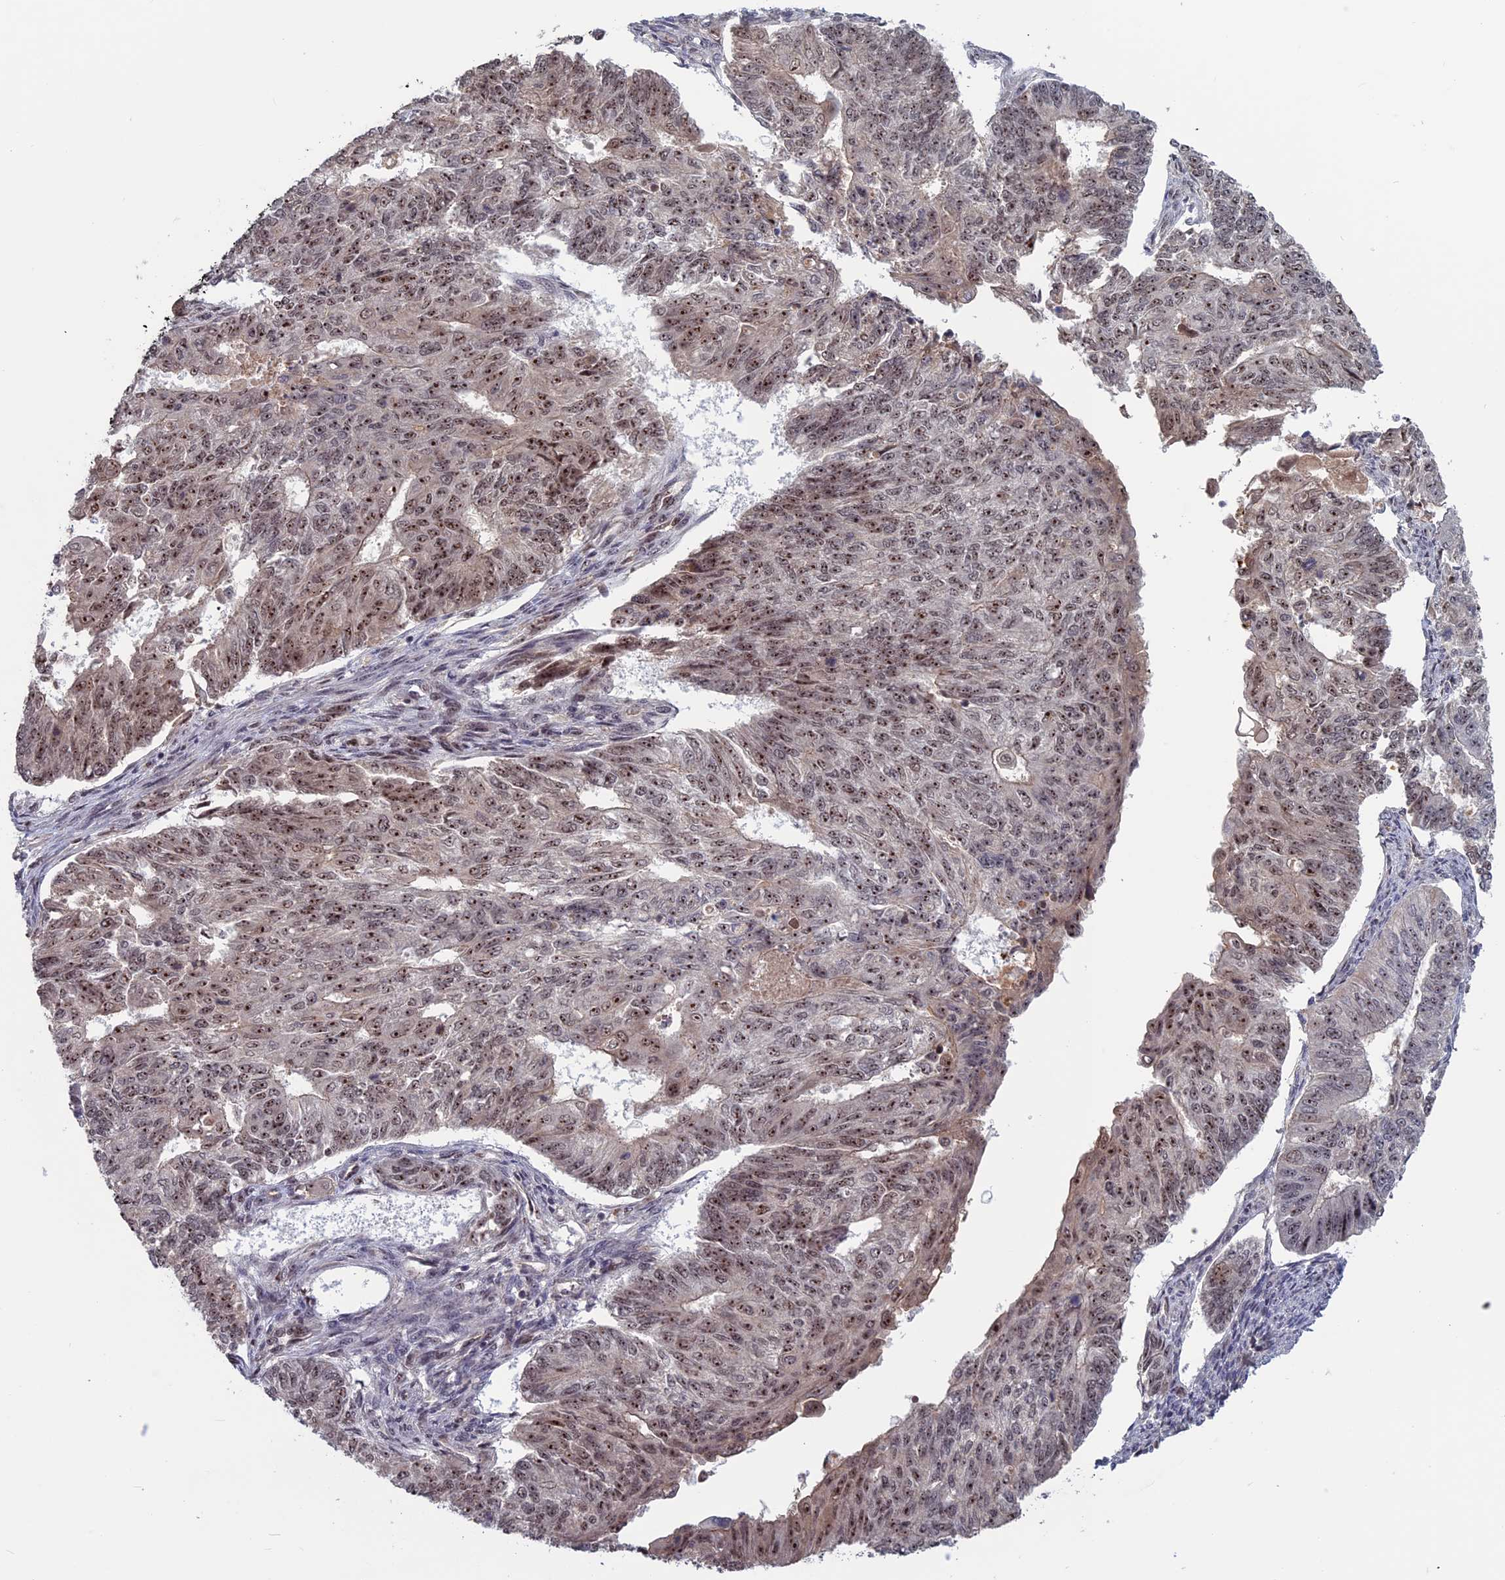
{"staining": {"intensity": "moderate", "quantity": "25%-75%", "location": "nuclear"}, "tissue": "endometrial cancer", "cell_type": "Tumor cells", "image_type": "cancer", "snomed": [{"axis": "morphology", "description": "Adenocarcinoma, NOS"}, {"axis": "topography", "description": "Endometrium"}], "caption": "This is an image of IHC staining of endometrial cancer (adenocarcinoma), which shows moderate expression in the nuclear of tumor cells.", "gene": "CACTIN", "patient": {"sex": "female", "age": 32}}